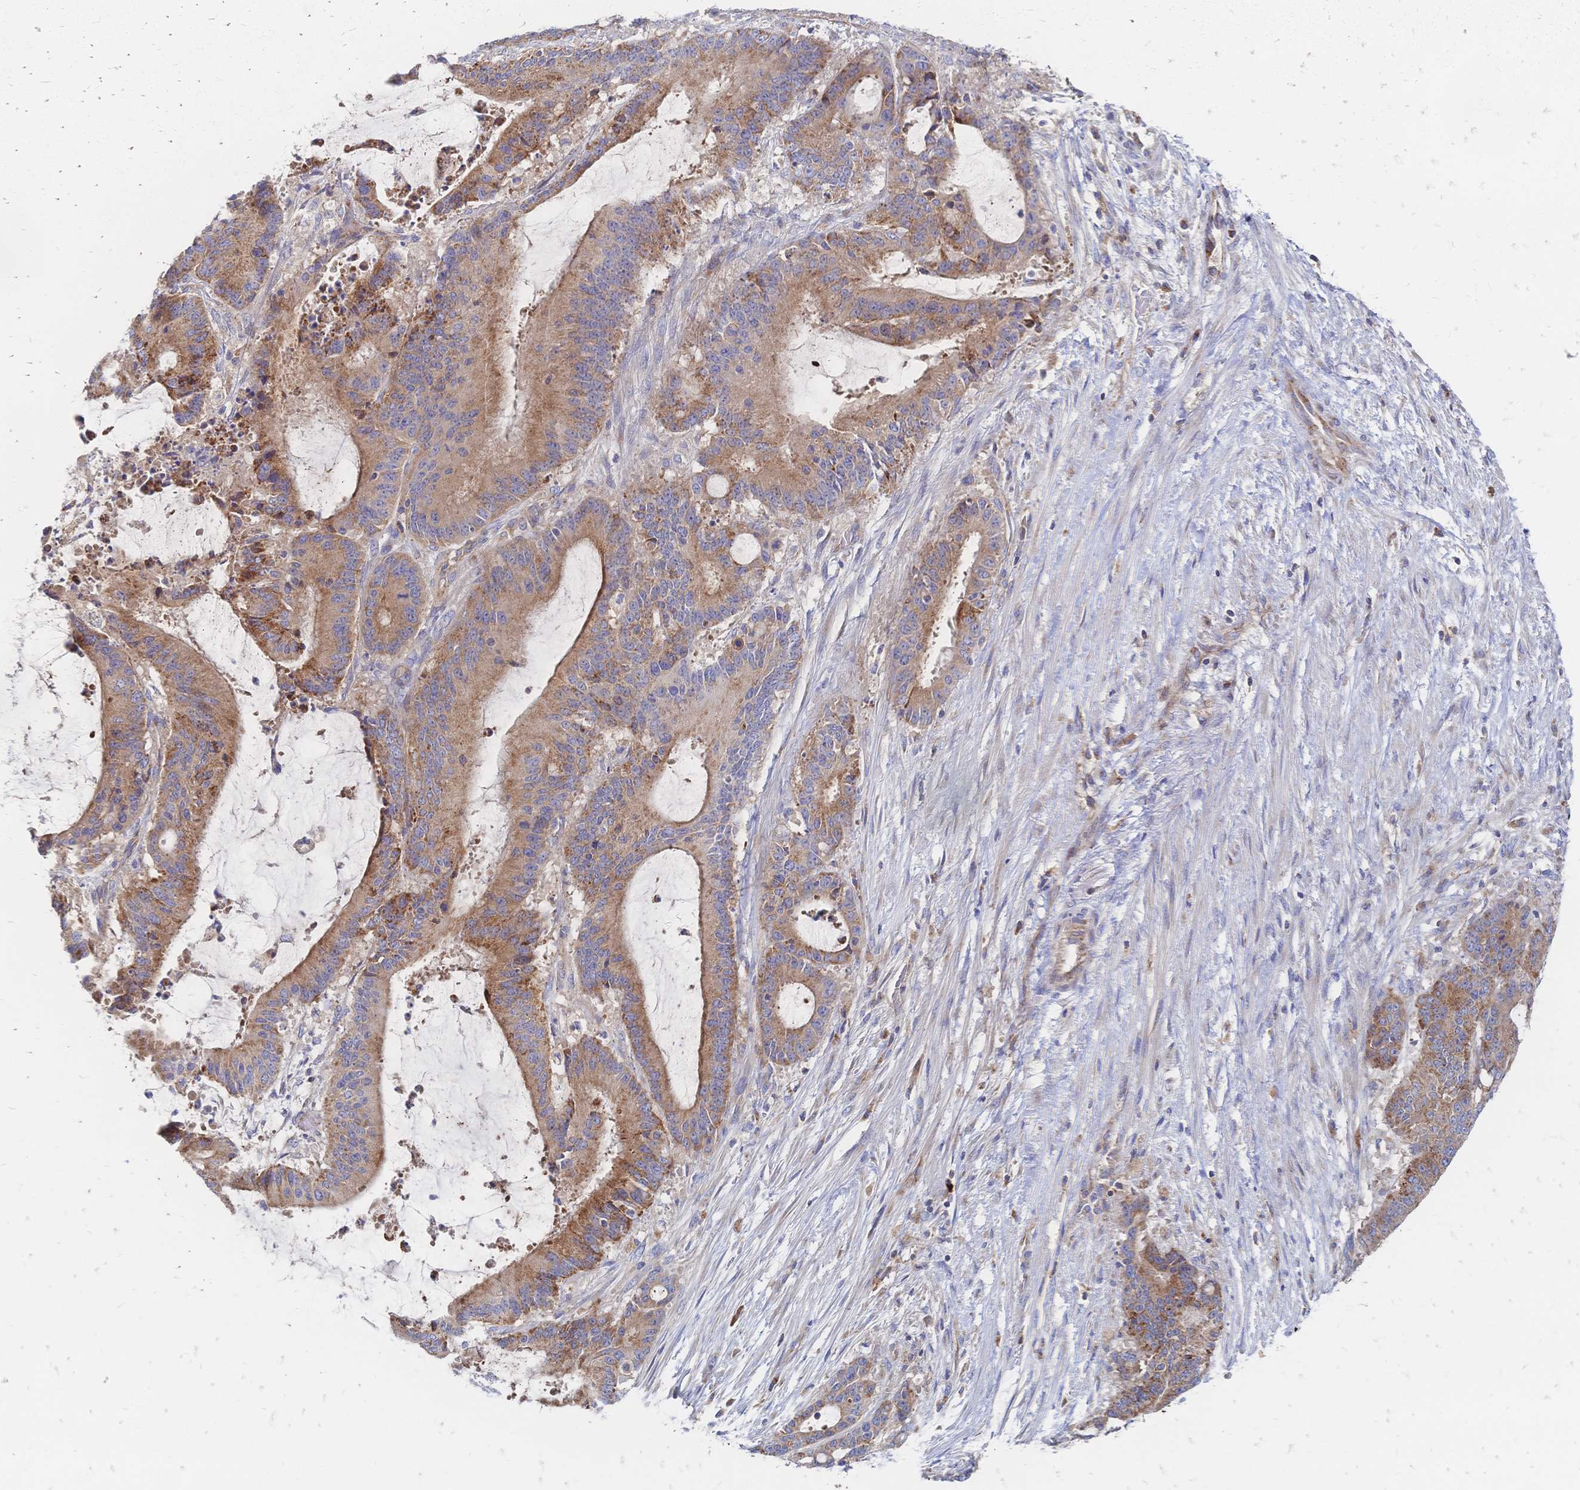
{"staining": {"intensity": "moderate", "quantity": ">75%", "location": "cytoplasmic/membranous"}, "tissue": "liver cancer", "cell_type": "Tumor cells", "image_type": "cancer", "snomed": [{"axis": "morphology", "description": "Normal tissue, NOS"}, {"axis": "morphology", "description": "Cholangiocarcinoma"}, {"axis": "topography", "description": "Liver"}, {"axis": "topography", "description": "Peripheral nerve tissue"}], "caption": "Liver cholangiocarcinoma stained with DAB immunohistochemistry displays medium levels of moderate cytoplasmic/membranous staining in about >75% of tumor cells.", "gene": "SORBS1", "patient": {"sex": "female", "age": 73}}